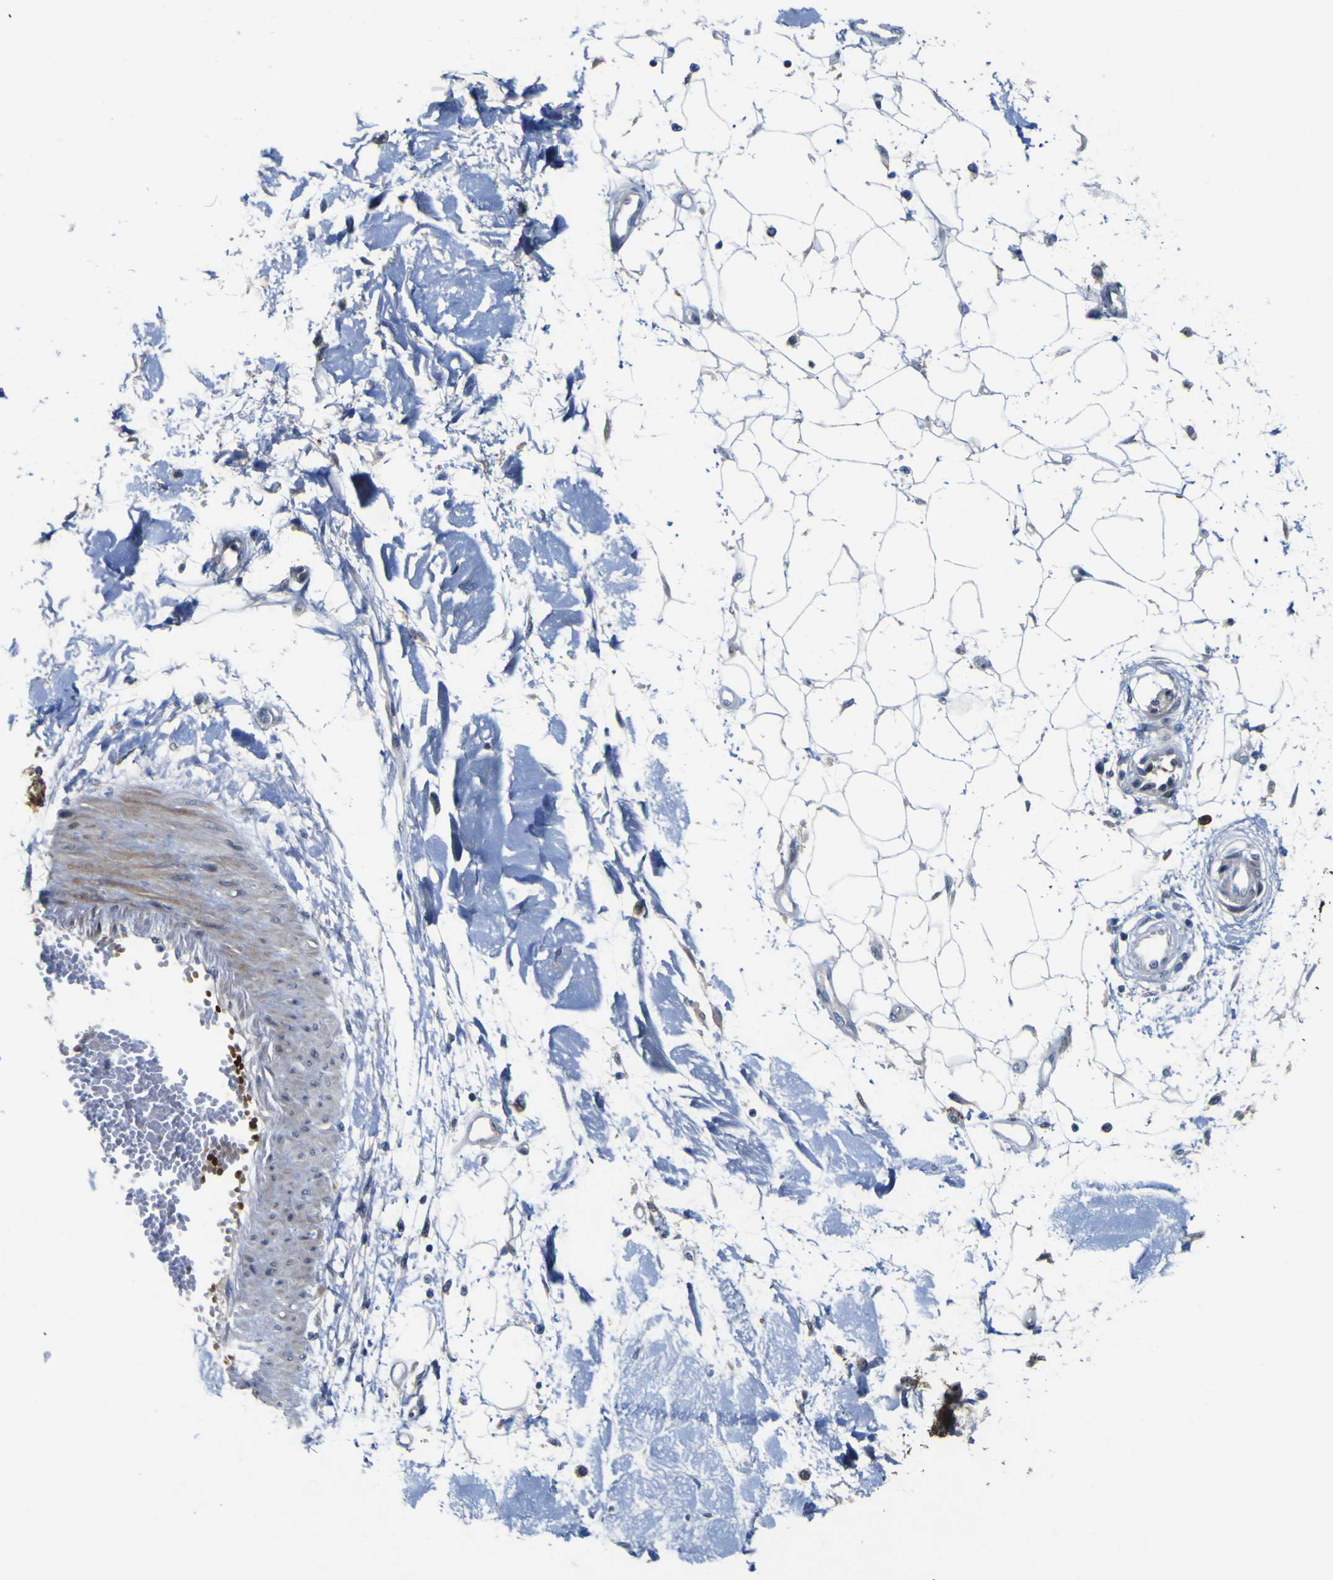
{"staining": {"intensity": "moderate", "quantity": "25%-75%", "location": "cytoplasmic/membranous,nuclear"}, "tissue": "adipose tissue", "cell_type": "Adipocytes", "image_type": "normal", "snomed": [{"axis": "morphology", "description": "Squamous cell carcinoma, NOS"}, {"axis": "topography", "description": "Skin"}], "caption": "High-magnification brightfield microscopy of normal adipose tissue stained with DAB (brown) and counterstained with hematoxylin (blue). adipocytes exhibit moderate cytoplasmic/membranous,nuclear expression is present in approximately25%-75% of cells.", "gene": "NAV1", "patient": {"sex": "male", "age": 83}}